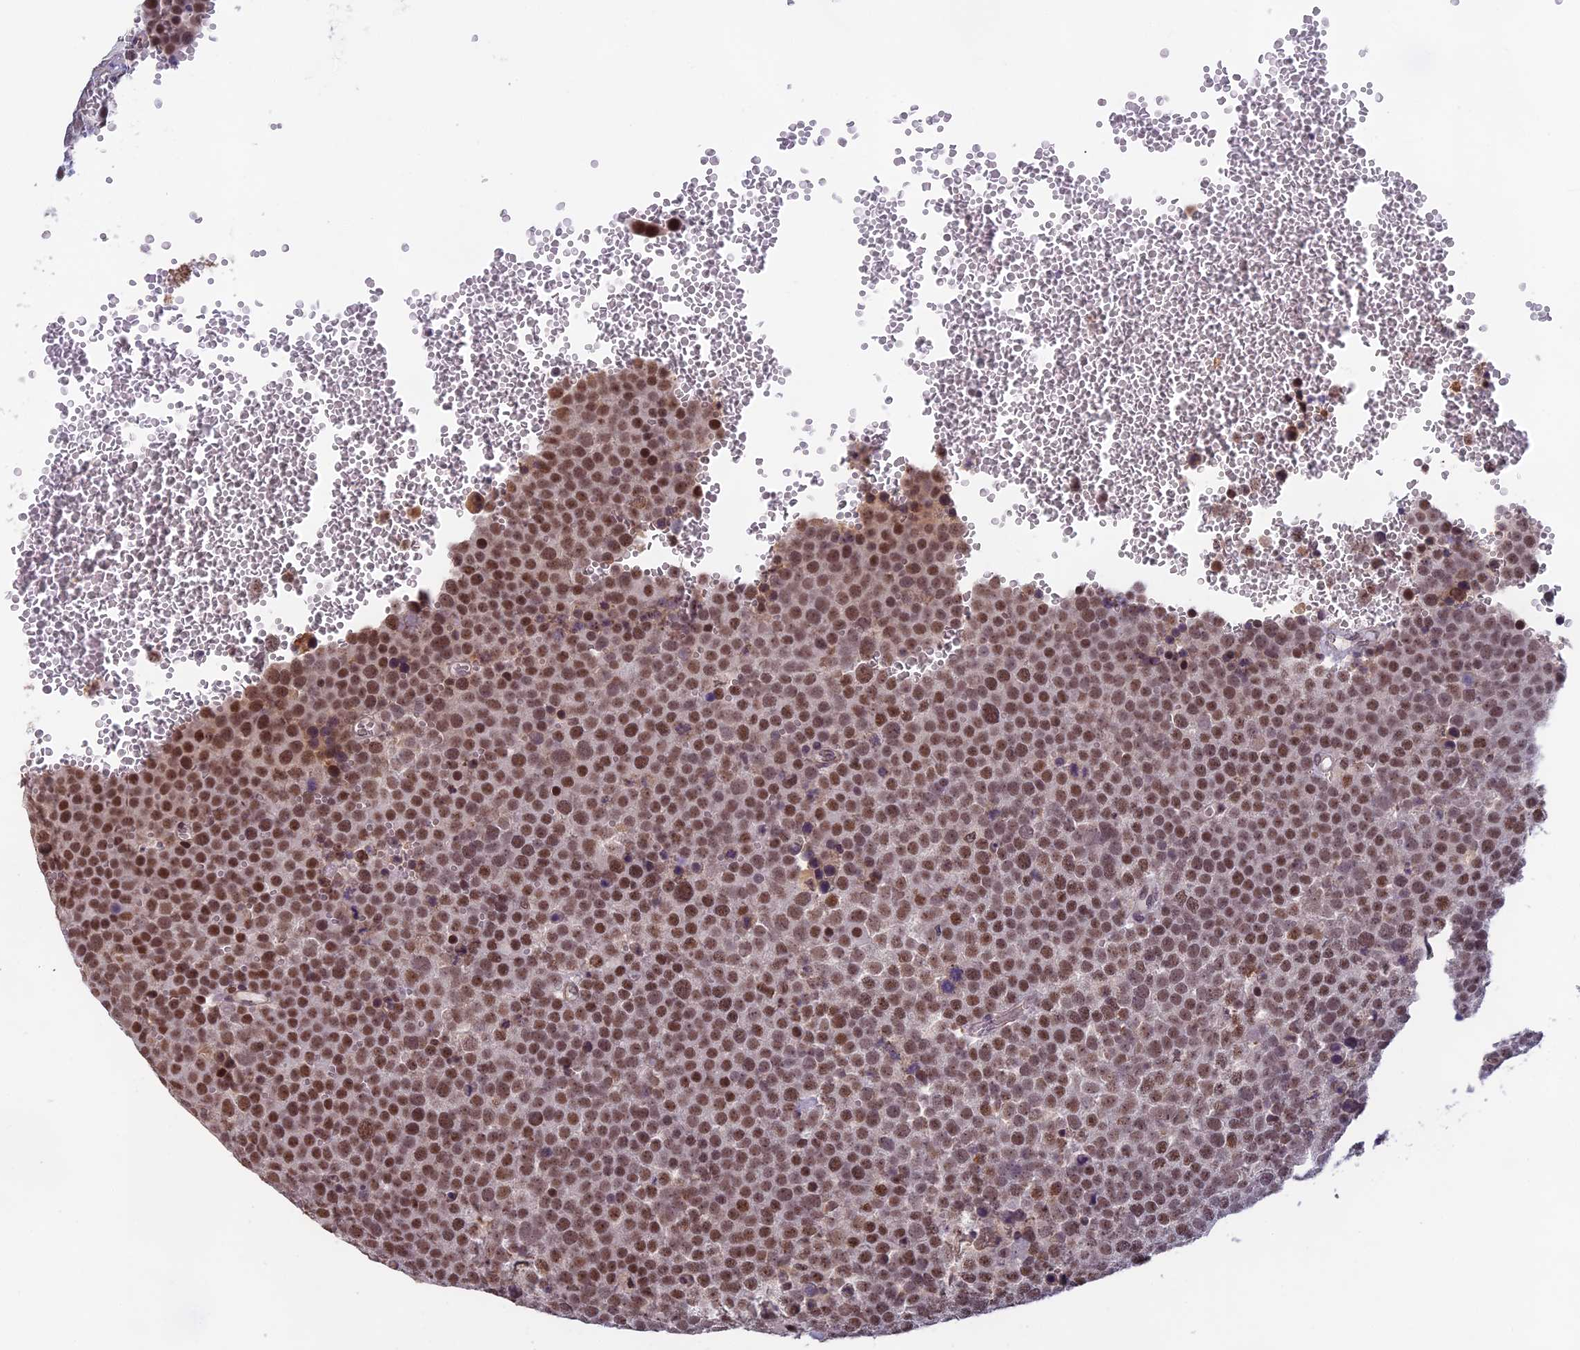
{"staining": {"intensity": "moderate", "quantity": ">75%", "location": "nuclear"}, "tissue": "testis cancer", "cell_type": "Tumor cells", "image_type": "cancer", "snomed": [{"axis": "morphology", "description": "Seminoma, NOS"}, {"axis": "topography", "description": "Testis"}], "caption": "This is a micrograph of immunohistochemistry (IHC) staining of testis cancer, which shows moderate expression in the nuclear of tumor cells.", "gene": "MORF4L1", "patient": {"sex": "male", "age": 71}}